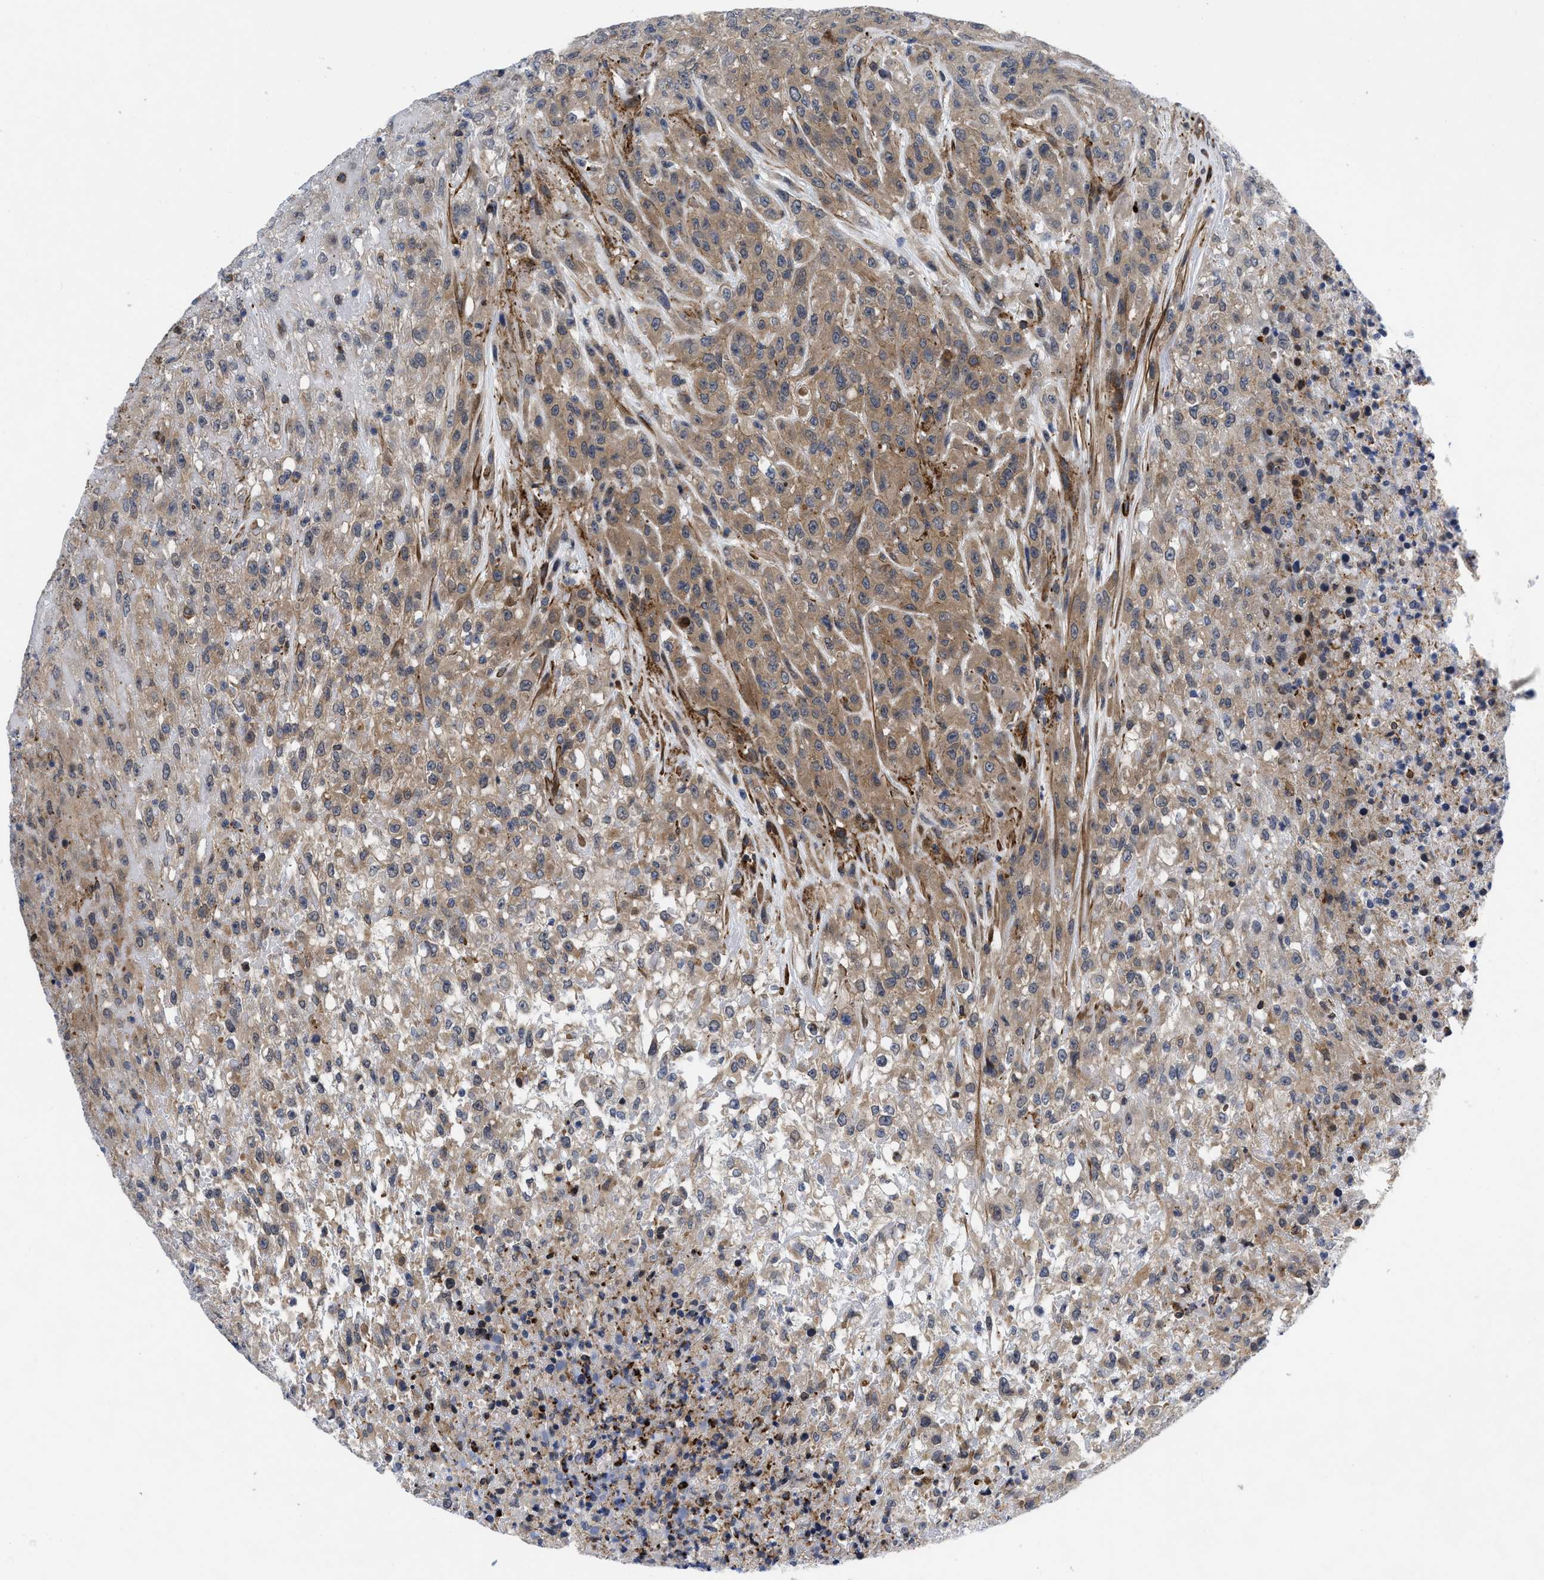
{"staining": {"intensity": "moderate", "quantity": "25%-75%", "location": "cytoplasmic/membranous"}, "tissue": "urothelial cancer", "cell_type": "Tumor cells", "image_type": "cancer", "snomed": [{"axis": "morphology", "description": "Urothelial carcinoma, High grade"}, {"axis": "topography", "description": "Urinary bladder"}], "caption": "Immunohistochemical staining of high-grade urothelial carcinoma displays medium levels of moderate cytoplasmic/membranous staining in about 25%-75% of tumor cells.", "gene": "SPAST", "patient": {"sex": "male", "age": 46}}